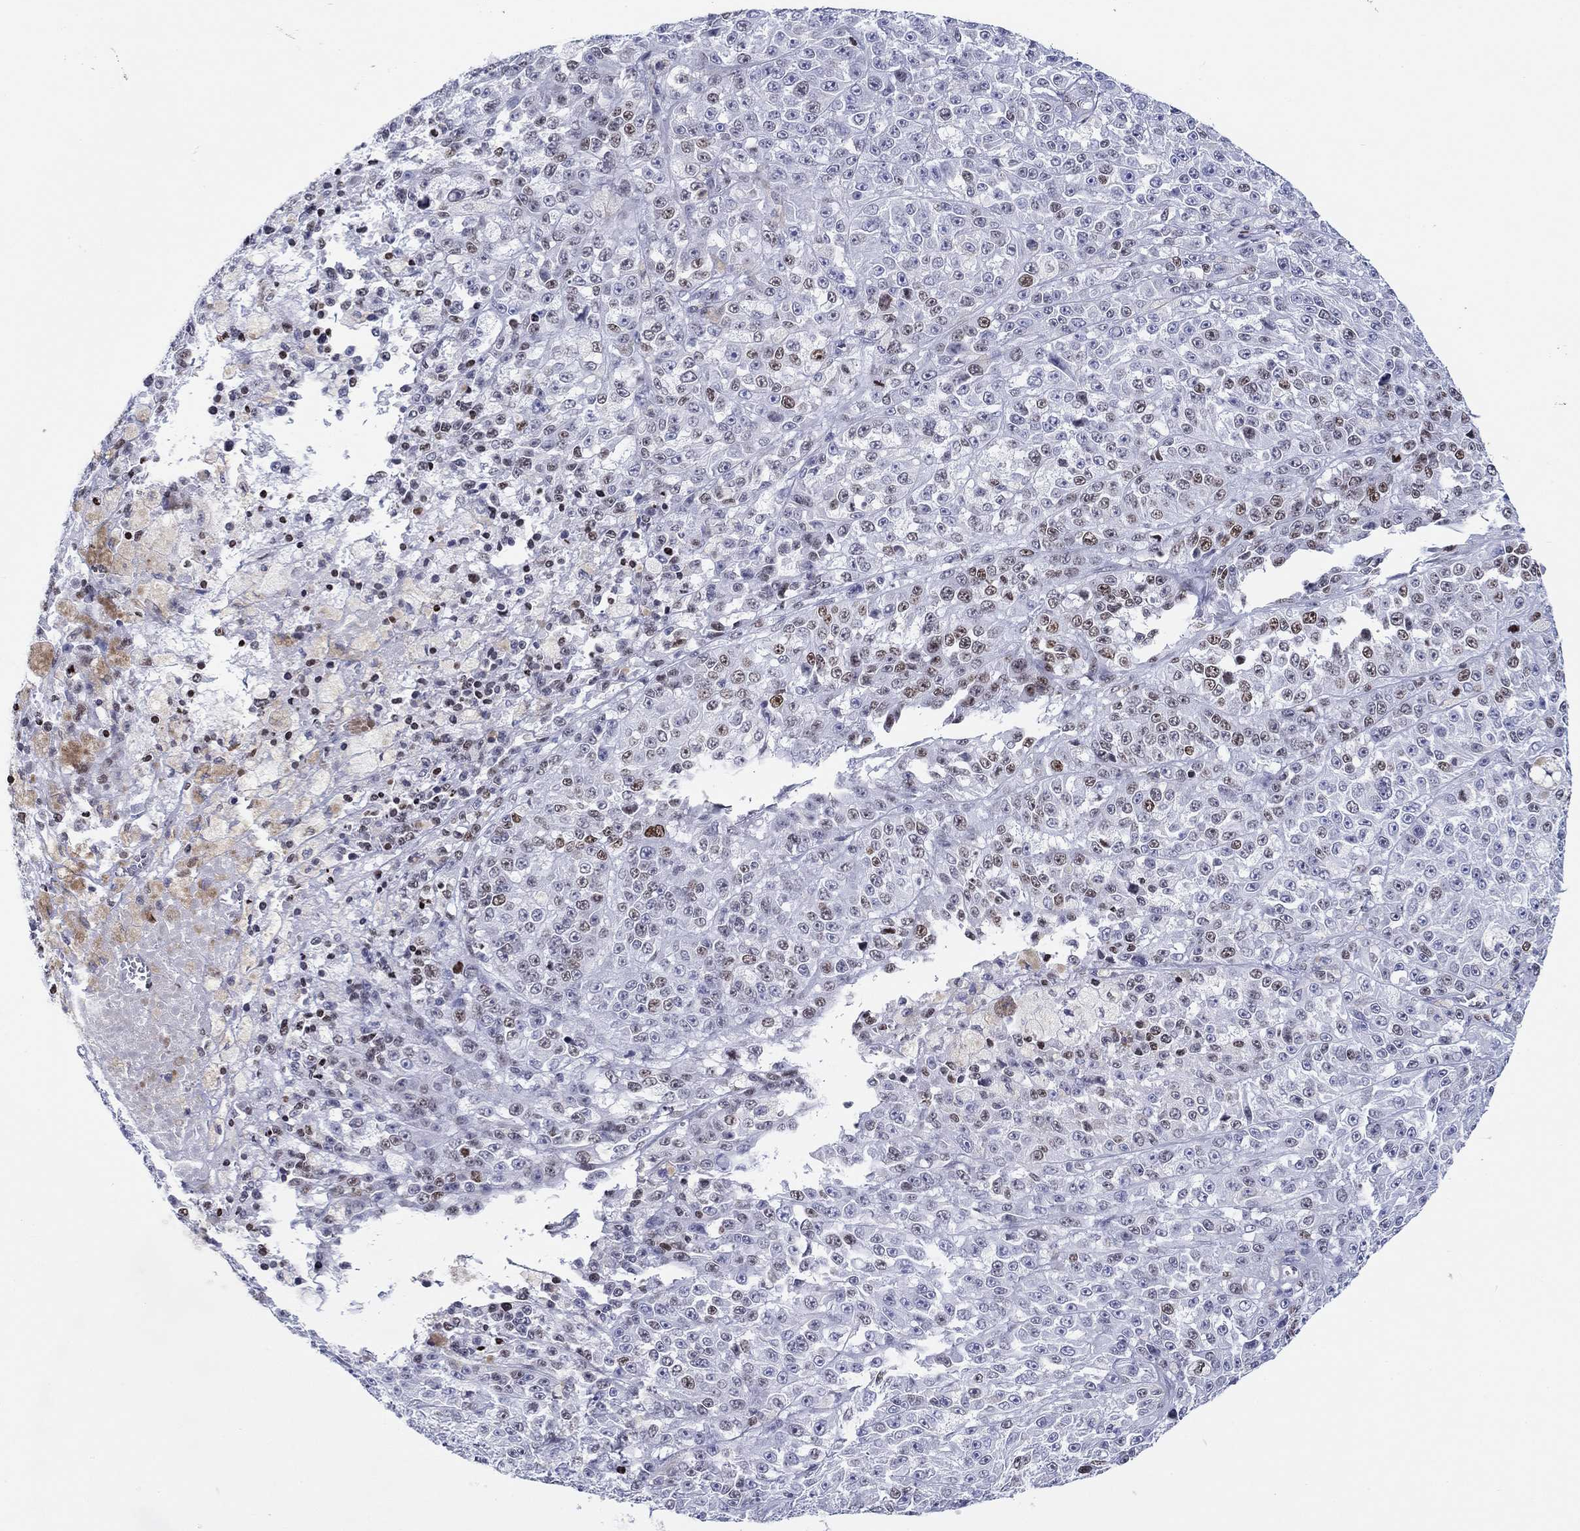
{"staining": {"intensity": "moderate", "quantity": "<25%", "location": "nuclear"}, "tissue": "melanoma", "cell_type": "Tumor cells", "image_type": "cancer", "snomed": [{"axis": "morphology", "description": "Malignant melanoma, NOS"}, {"axis": "topography", "description": "Skin"}], "caption": "Moderate nuclear protein expression is appreciated in about <25% of tumor cells in melanoma.", "gene": "H1-1", "patient": {"sex": "female", "age": 58}}